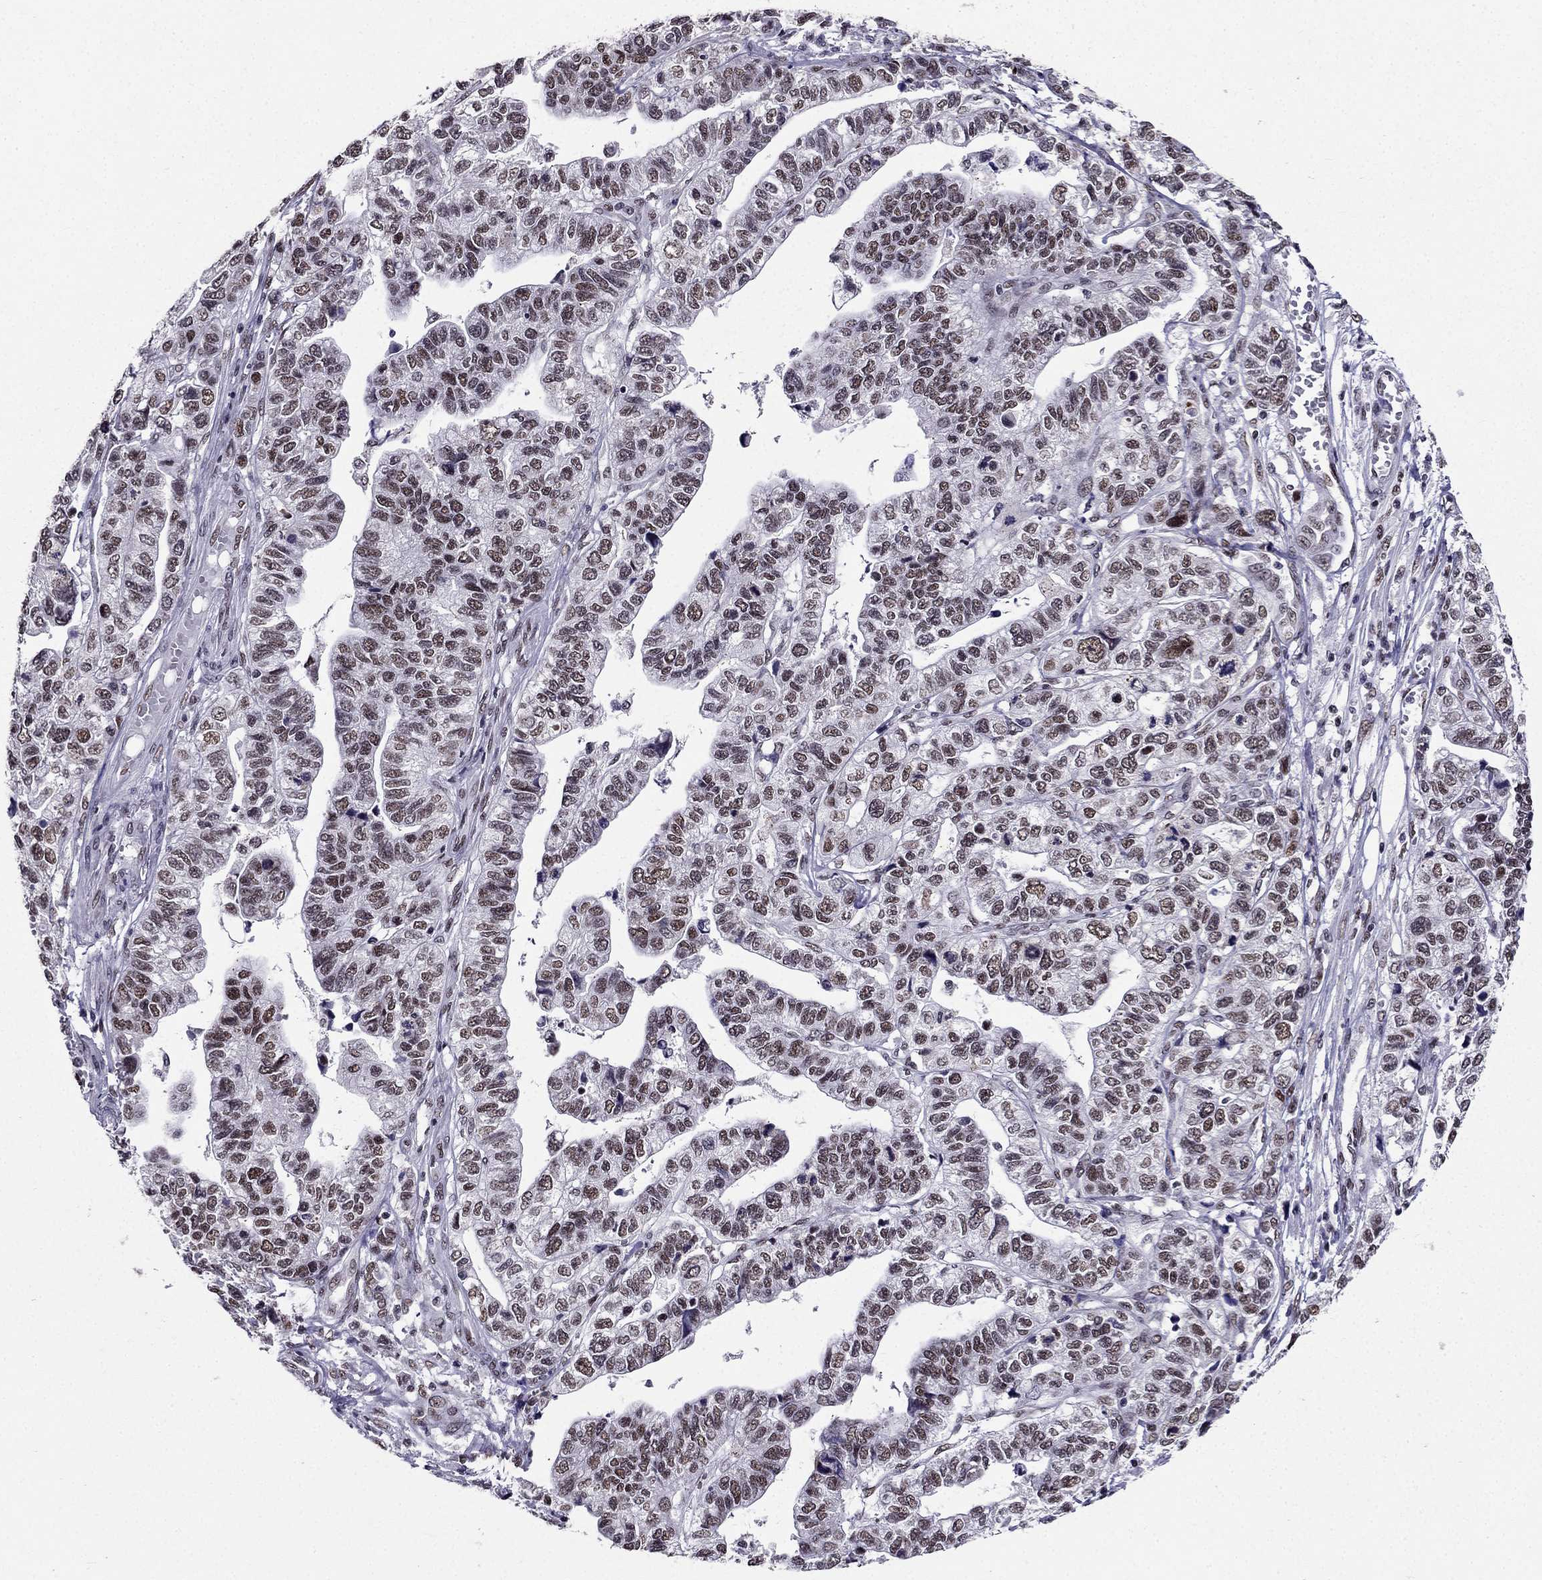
{"staining": {"intensity": "weak", "quantity": ">75%", "location": "nuclear"}, "tissue": "stomach cancer", "cell_type": "Tumor cells", "image_type": "cancer", "snomed": [{"axis": "morphology", "description": "Adenocarcinoma, NOS"}, {"axis": "topography", "description": "Stomach, upper"}], "caption": "Immunohistochemical staining of human adenocarcinoma (stomach) demonstrates weak nuclear protein positivity in about >75% of tumor cells. (Brightfield microscopy of DAB IHC at high magnification).", "gene": "ZNF420", "patient": {"sex": "female", "age": 67}}